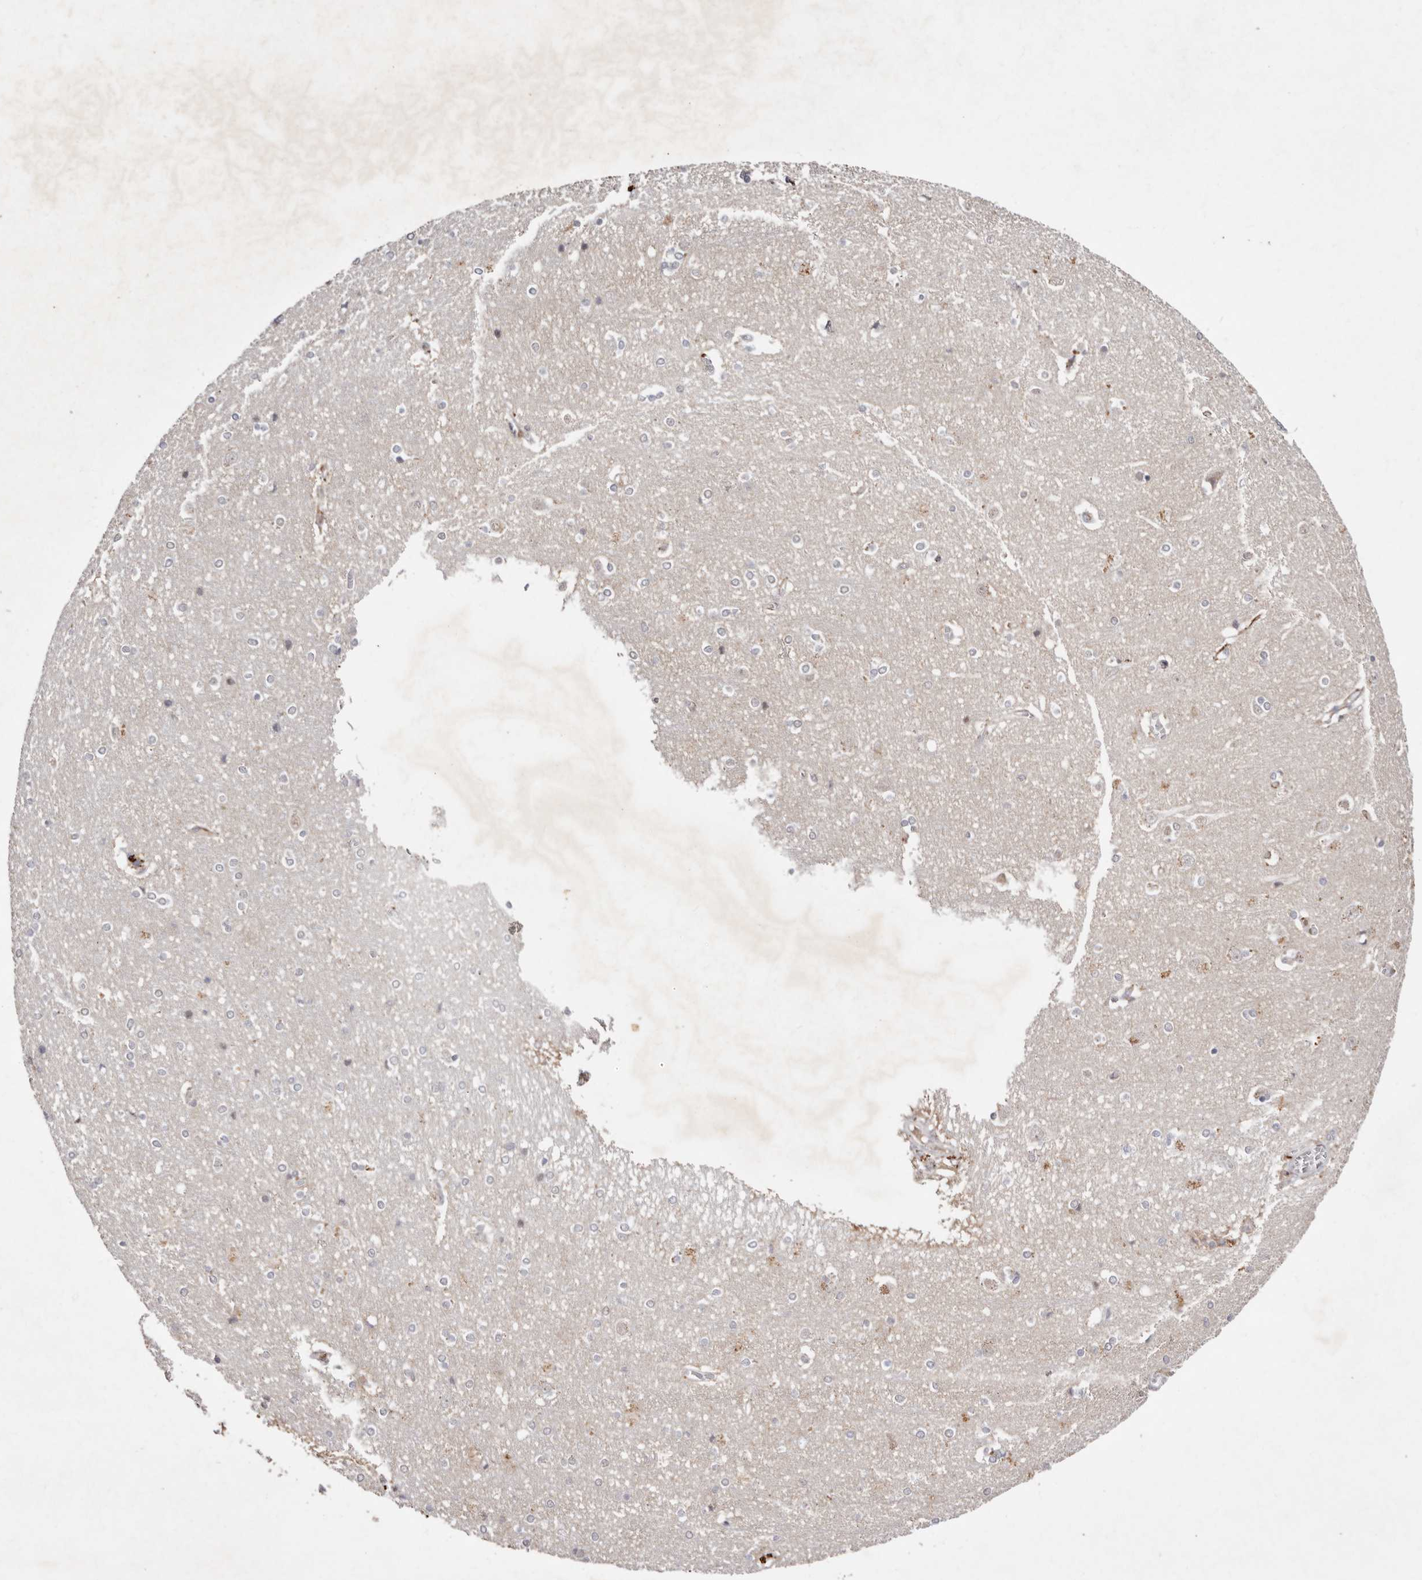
{"staining": {"intensity": "negative", "quantity": "none", "location": "none"}, "tissue": "cerebral cortex", "cell_type": "Endothelial cells", "image_type": "normal", "snomed": [{"axis": "morphology", "description": "Normal tissue, NOS"}, {"axis": "topography", "description": "Cerebral cortex"}], "caption": "DAB immunohistochemical staining of unremarkable cerebral cortex demonstrates no significant positivity in endothelial cells.", "gene": "KLF7", "patient": {"sex": "male", "age": 54}}